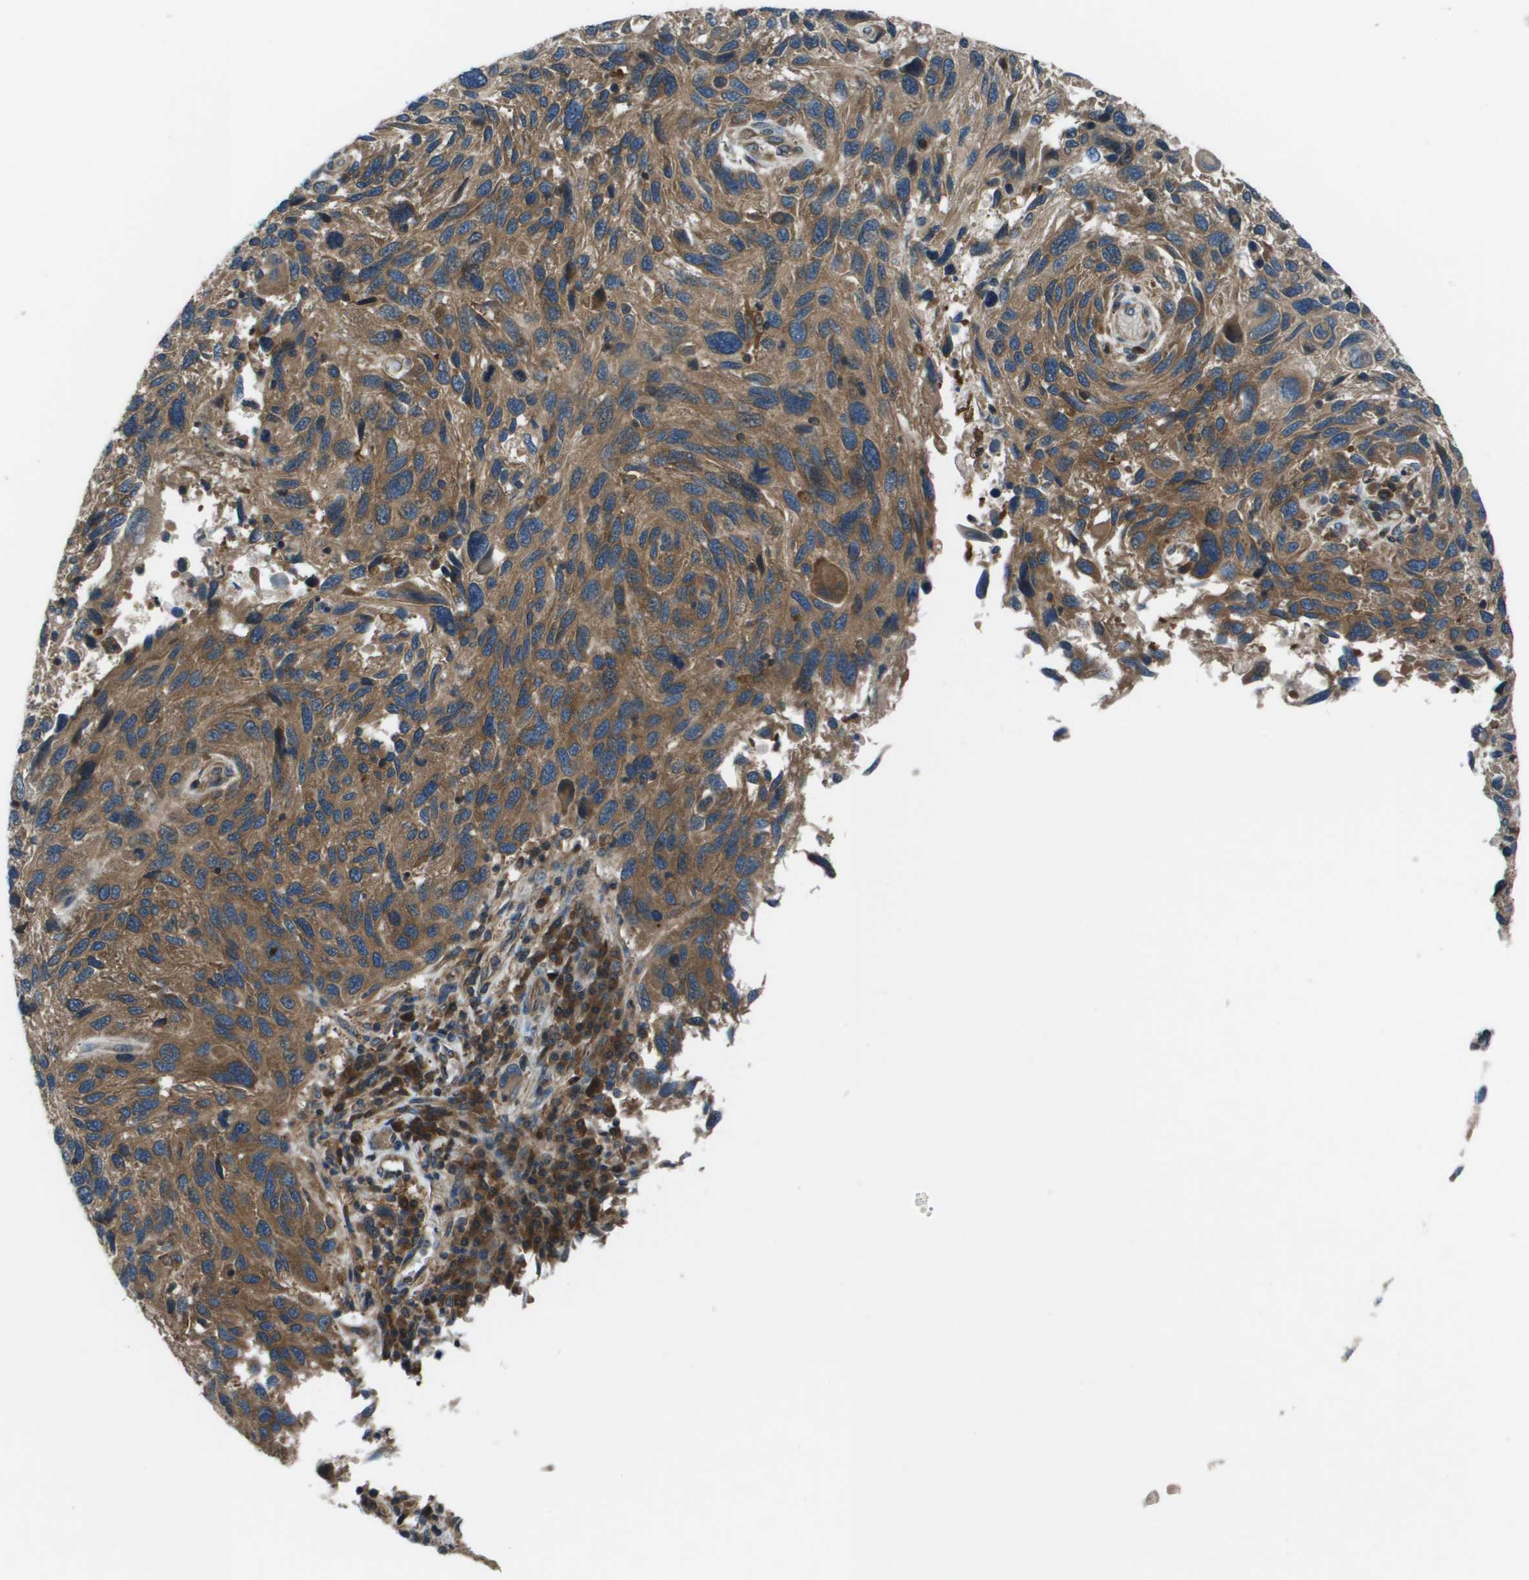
{"staining": {"intensity": "moderate", "quantity": ">75%", "location": "cytoplasmic/membranous"}, "tissue": "melanoma", "cell_type": "Tumor cells", "image_type": "cancer", "snomed": [{"axis": "morphology", "description": "Malignant melanoma, NOS"}, {"axis": "topography", "description": "Skin"}], "caption": "A high-resolution image shows immunohistochemistry (IHC) staining of malignant melanoma, which shows moderate cytoplasmic/membranous expression in about >75% of tumor cells.", "gene": "EIF3B", "patient": {"sex": "male", "age": 53}}